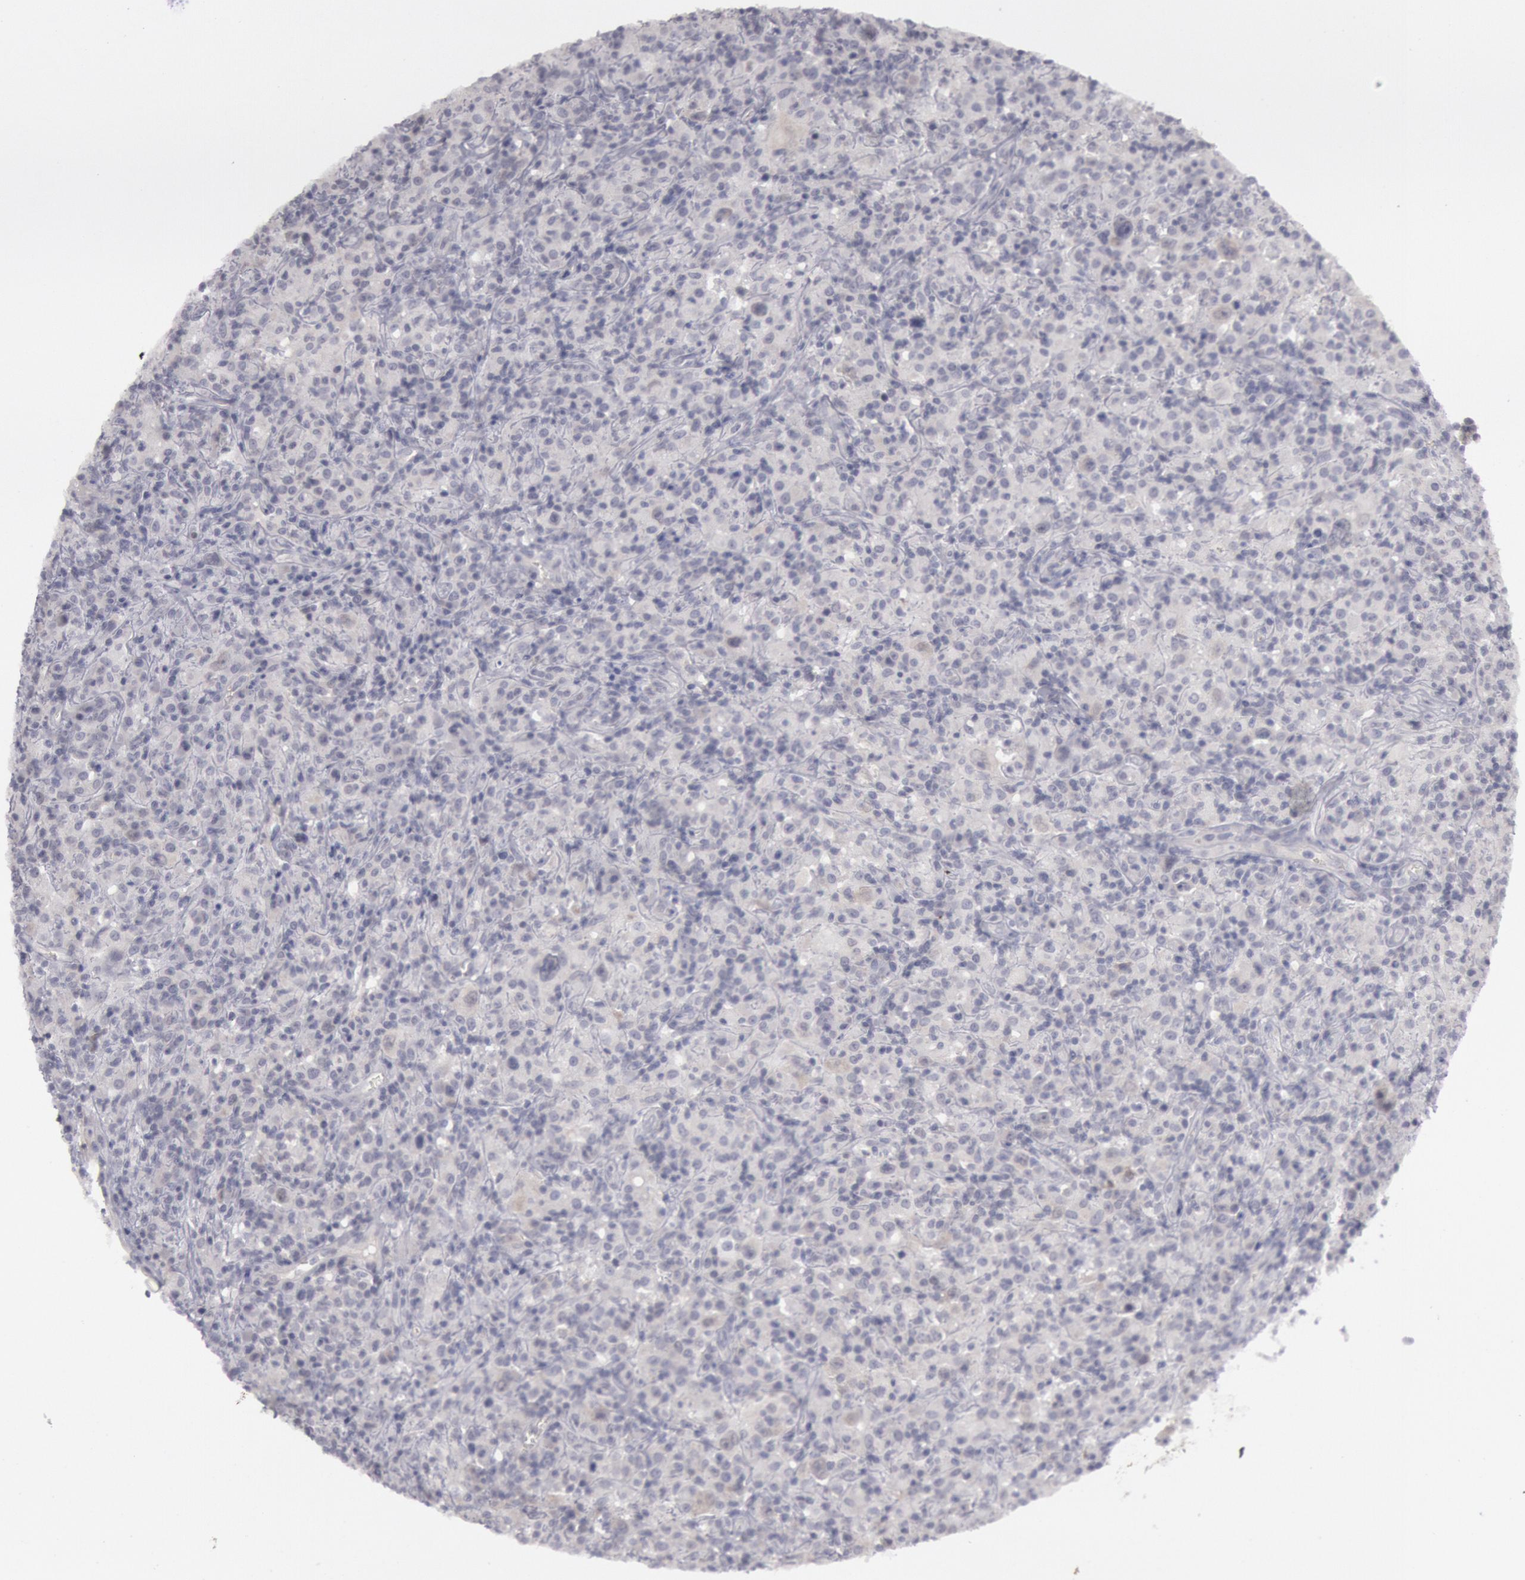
{"staining": {"intensity": "negative", "quantity": "none", "location": "none"}, "tissue": "lymphoma", "cell_type": "Tumor cells", "image_type": "cancer", "snomed": [{"axis": "morphology", "description": "Hodgkin's disease, NOS"}, {"axis": "topography", "description": "Lymph node"}], "caption": "Immunohistochemistry (IHC) image of Hodgkin's disease stained for a protein (brown), which exhibits no expression in tumor cells. The staining was performed using DAB to visualize the protein expression in brown, while the nuclei were stained in blue with hematoxylin (Magnification: 20x).", "gene": "JOSD1", "patient": {"sex": "male", "age": 46}}